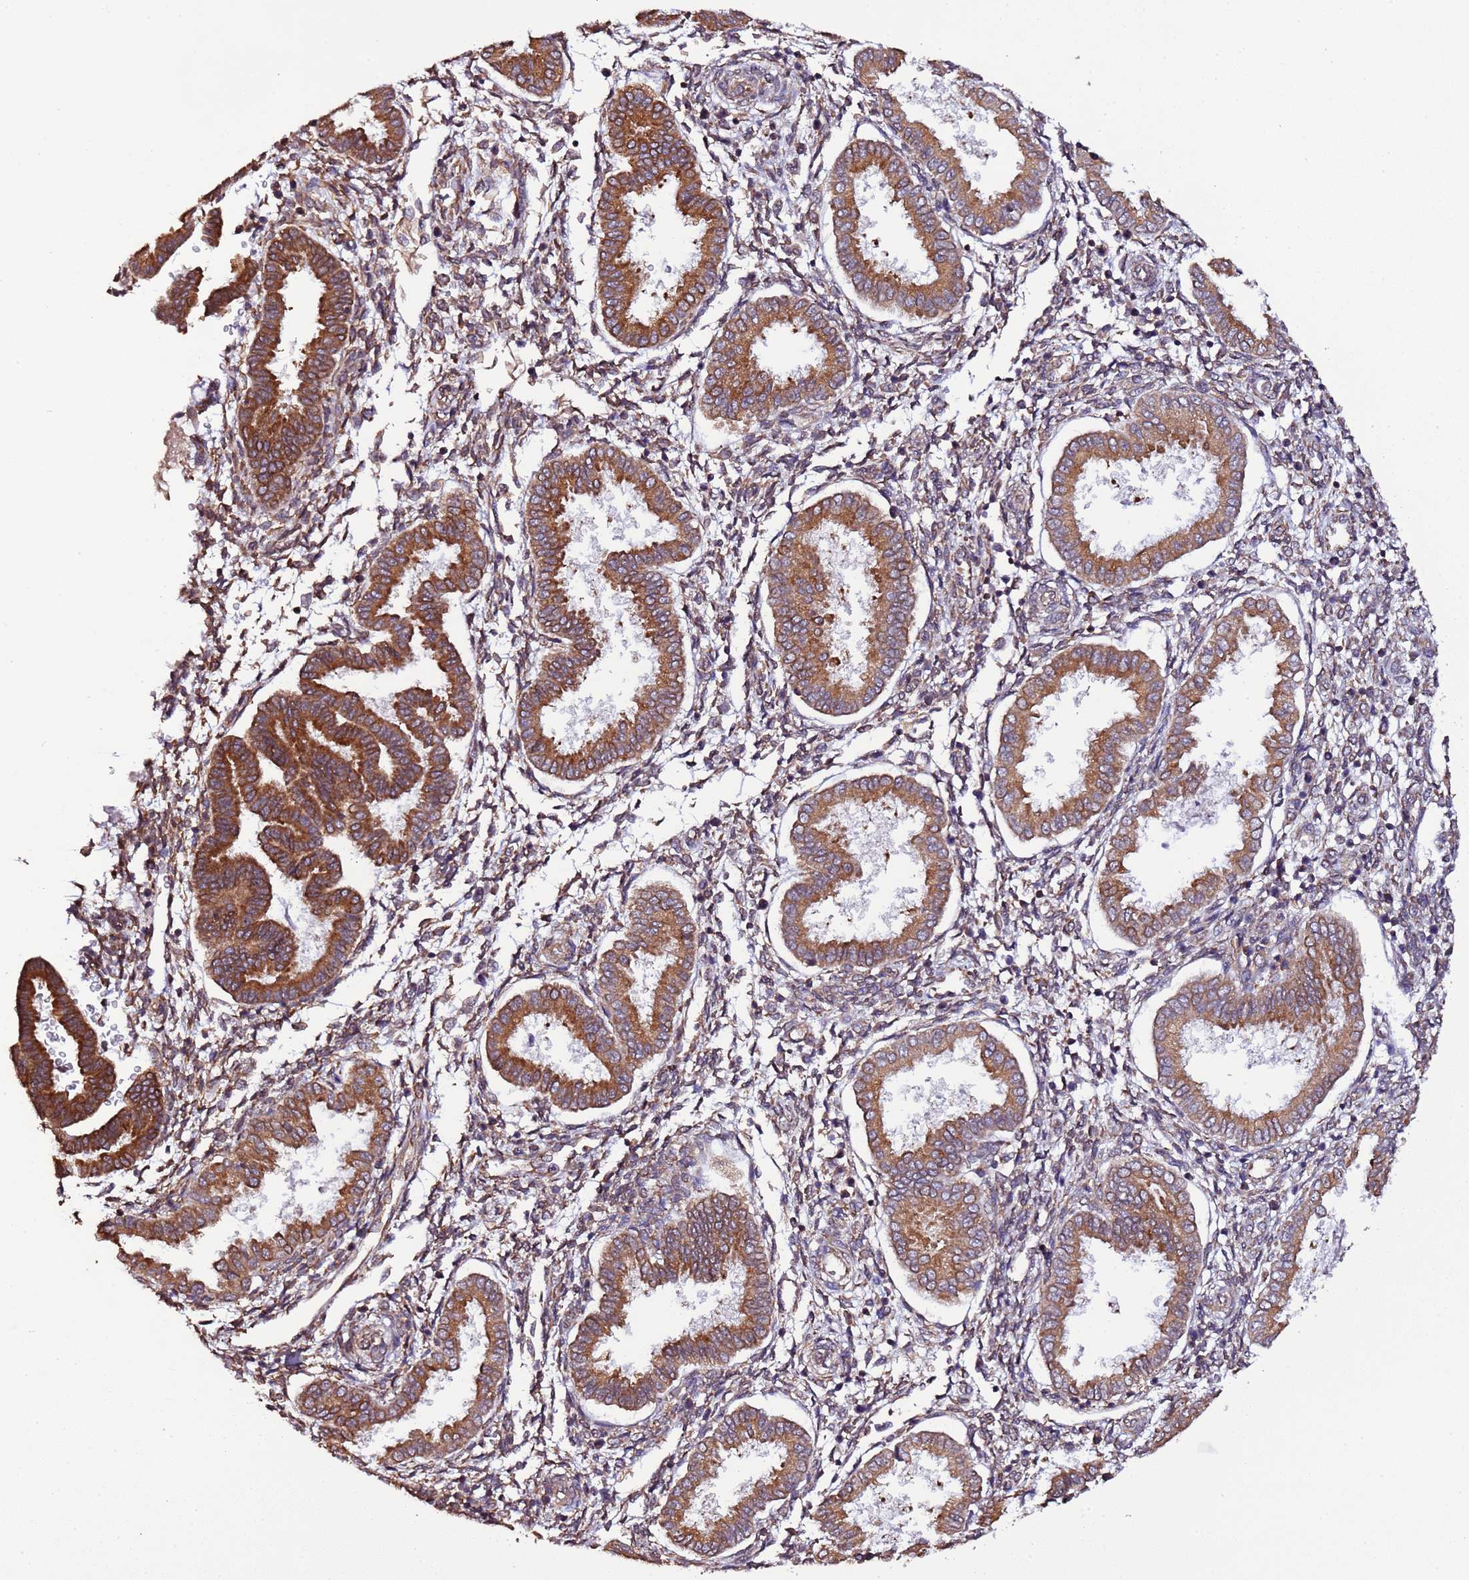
{"staining": {"intensity": "weak", "quantity": "<25%", "location": "cytoplasmic/membranous"}, "tissue": "endometrium", "cell_type": "Cells in endometrial stroma", "image_type": "normal", "snomed": [{"axis": "morphology", "description": "Normal tissue, NOS"}, {"axis": "topography", "description": "Endometrium"}], "caption": "High power microscopy image of an immunohistochemistry image of normal endometrium, revealing no significant expression in cells in endometrial stroma.", "gene": "SLC41A3", "patient": {"sex": "female", "age": 24}}